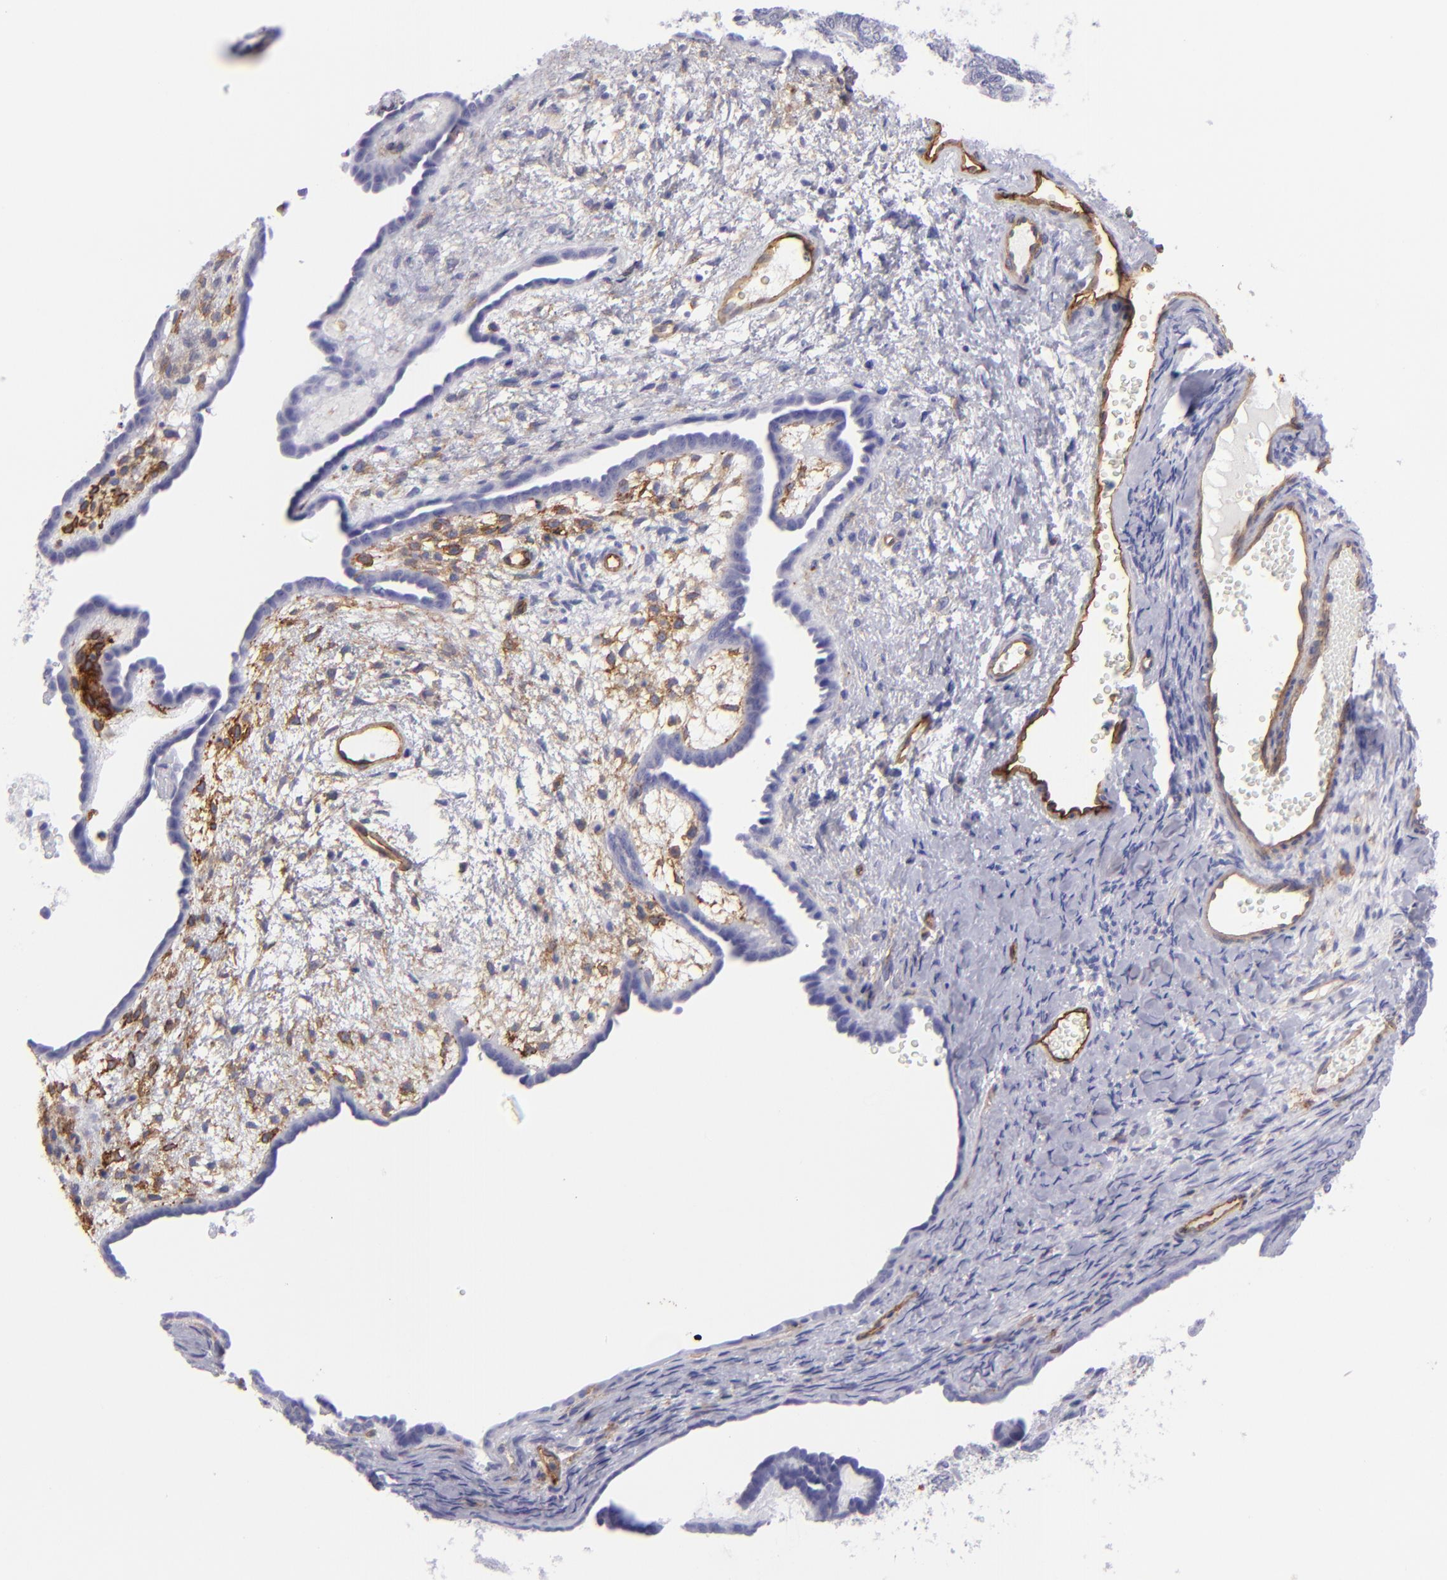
{"staining": {"intensity": "negative", "quantity": "none", "location": "none"}, "tissue": "endometrial cancer", "cell_type": "Tumor cells", "image_type": "cancer", "snomed": [{"axis": "morphology", "description": "Neoplasm, malignant, NOS"}, {"axis": "topography", "description": "Endometrium"}], "caption": "There is no significant staining in tumor cells of malignant neoplasm (endometrial).", "gene": "ENTPD1", "patient": {"sex": "female", "age": 74}}